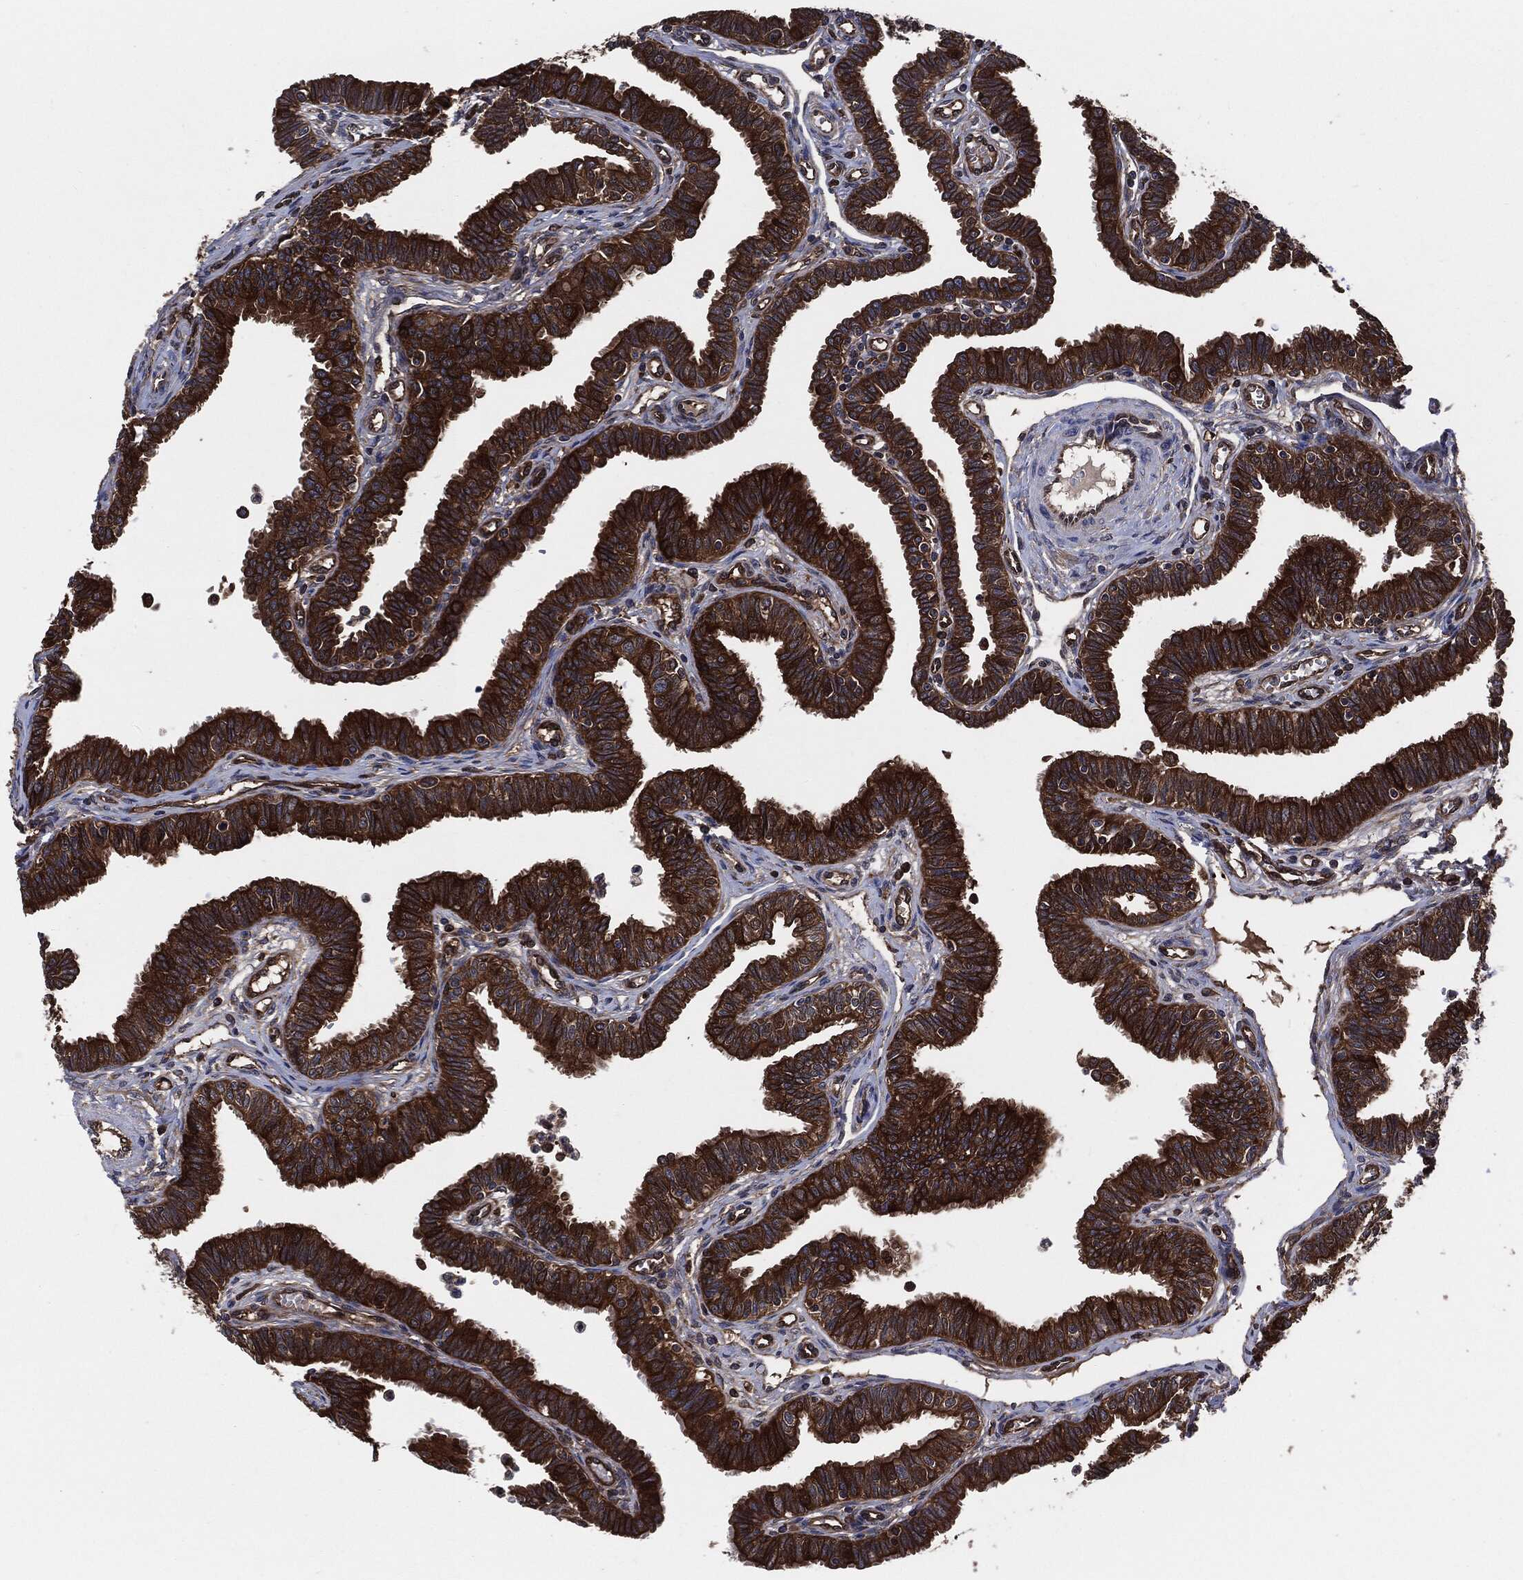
{"staining": {"intensity": "strong", "quantity": ">75%", "location": "cytoplasmic/membranous"}, "tissue": "fallopian tube", "cell_type": "Glandular cells", "image_type": "normal", "snomed": [{"axis": "morphology", "description": "Normal tissue, NOS"}, {"axis": "topography", "description": "Fallopian tube"}], "caption": "Immunohistochemistry of normal fallopian tube demonstrates high levels of strong cytoplasmic/membranous staining in approximately >75% of glandular cells.", "gene": "XPNPEP1", "patient": {"sex": "female", "age": 36}}